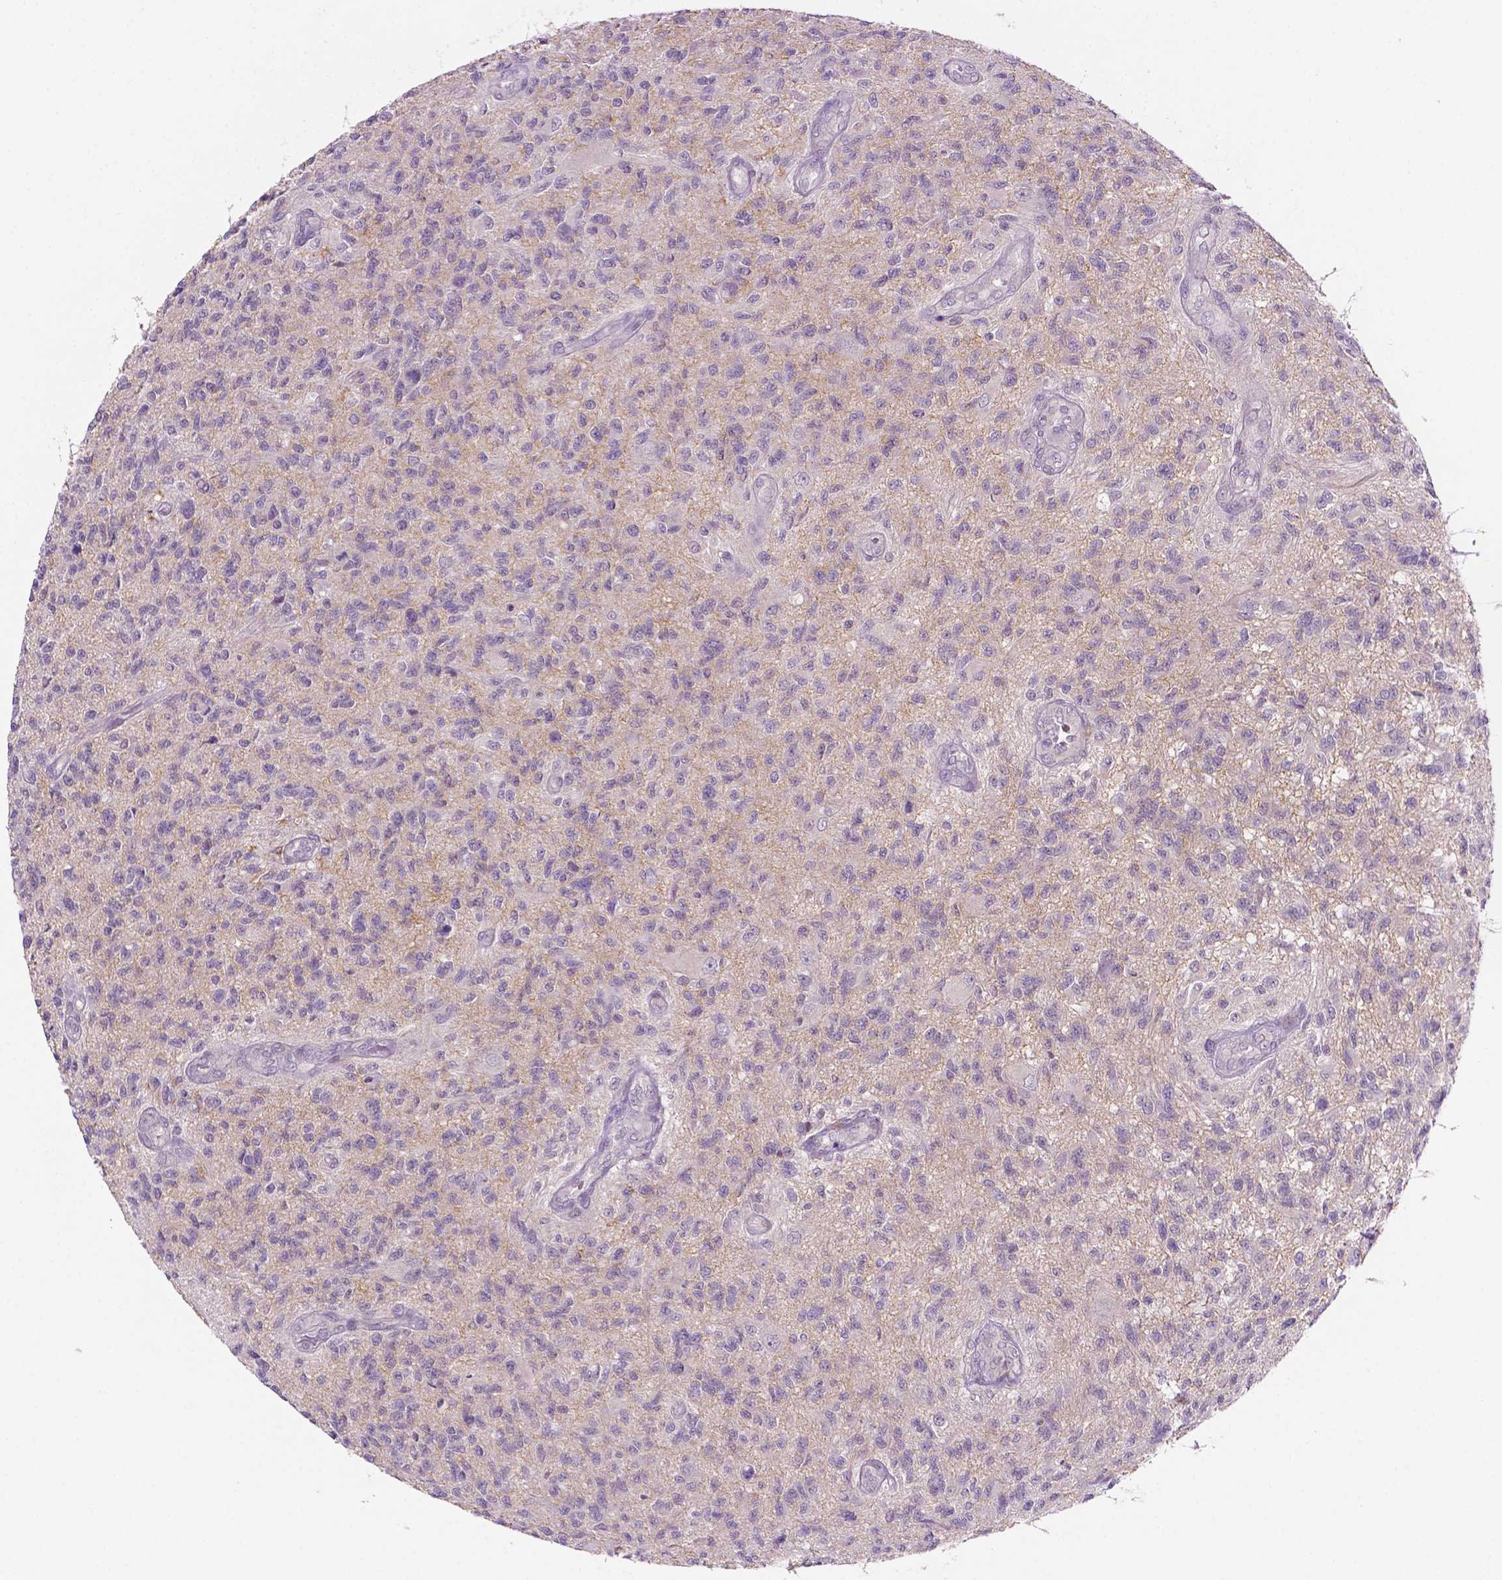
{"staining": {"intensity": "negative", "quantity": "none", "location": "none"}, "tissue": "glioma", "cell_type": "Tumor cells", "image_type": "cancer", "snomed": [{"axis": "morphology", "description": "Glioma, malignant, High grade"}, {"axis": "topography", "description": "Brain"}], "caption": "Glioma stained for a protein using immunohistochemistry reveals no expression tumor cells.", "gene": "FBLN1", "patient": {"sex": "male", "age": 56}}